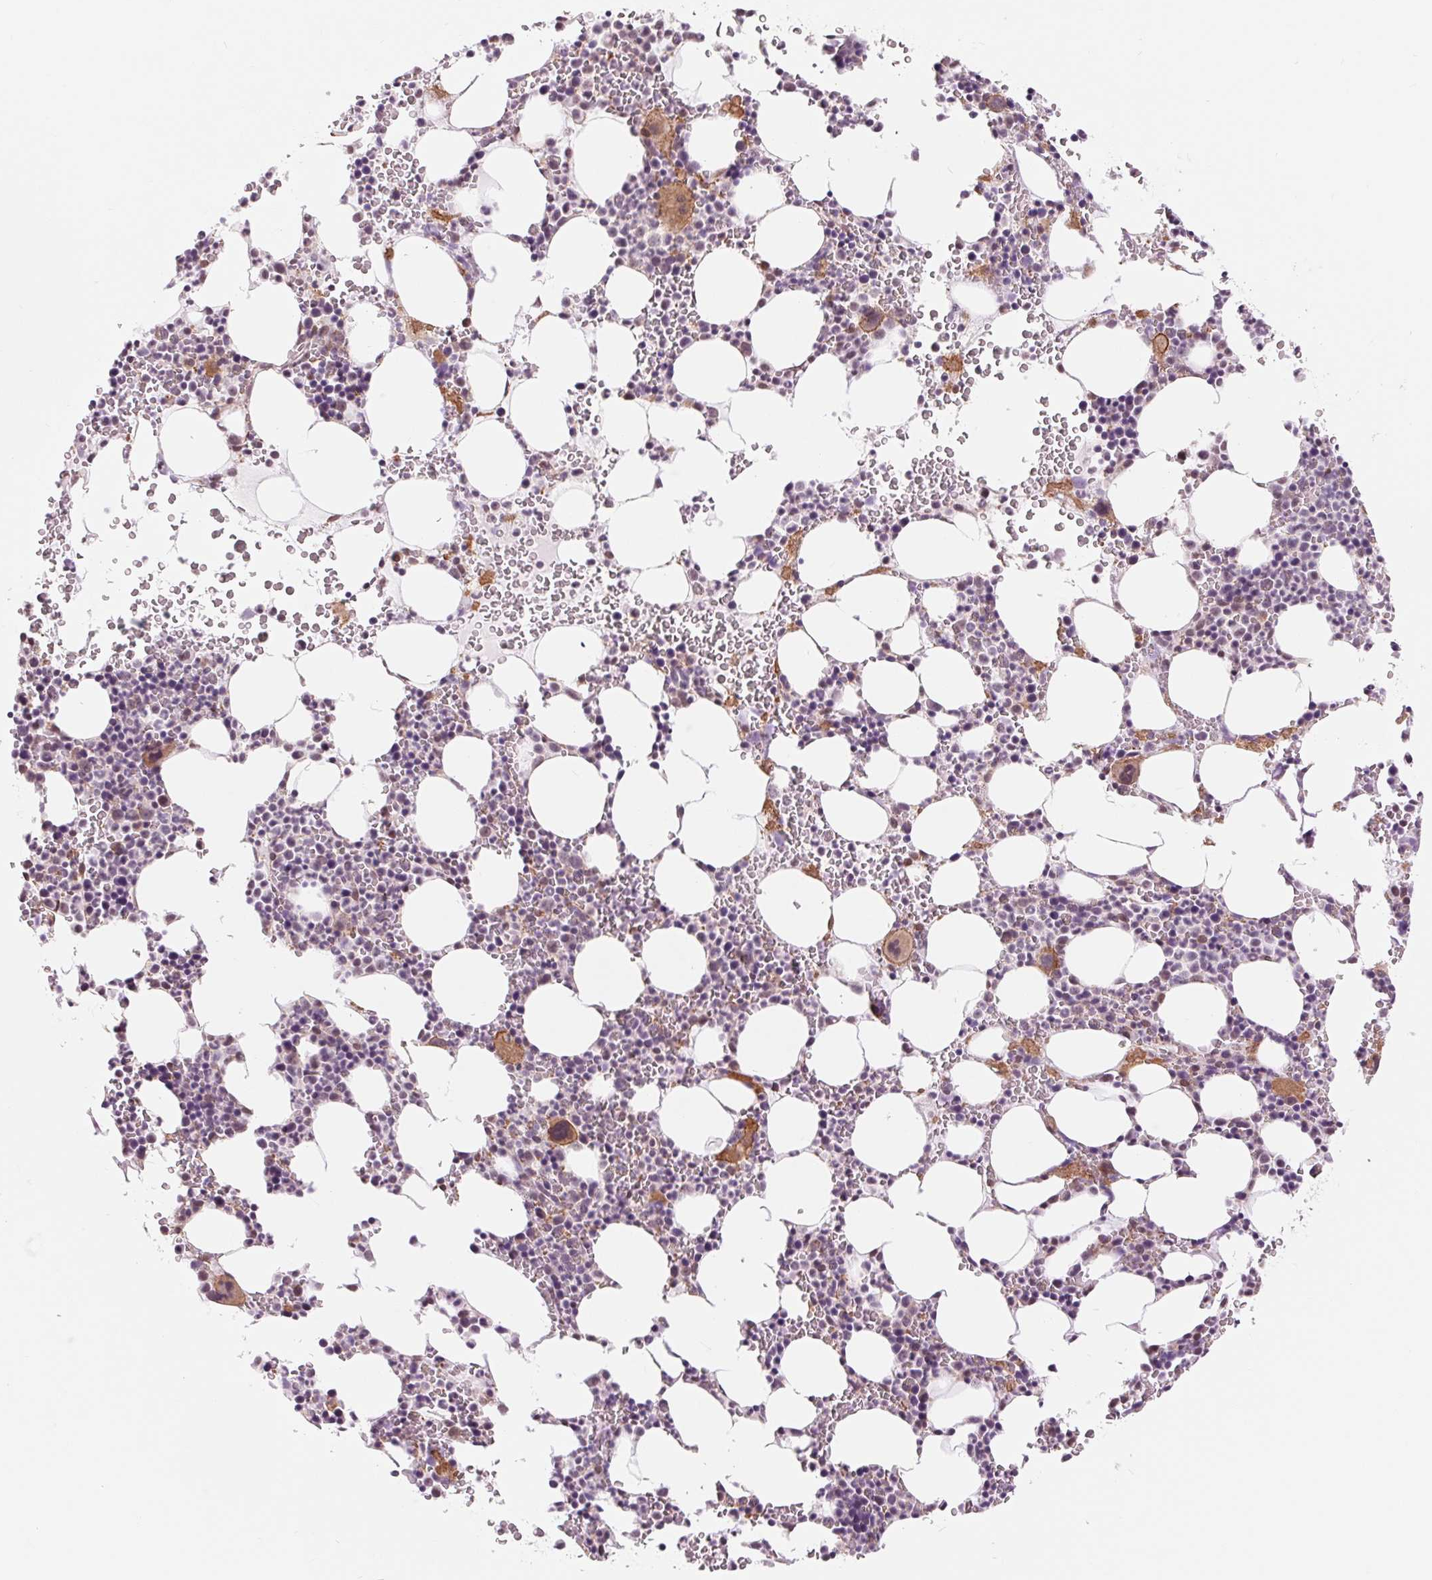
{"staining": {"intensity": "moderate", "quantity": "<25%", "location": "cytoplasmic/membranous"}, "tissue": "bone marrow", "cell_type": "Hematopoietic cells", "image_type": "normal", "snomed": [{"axis": "morphology", "description": "Normal tissue, NOS"}, {"axis": "topography", "description": "Bone marrow"}], "caption": "DAB (3,3'-diaminobenzidine) immunohistochemical staining of unremarkable human bone marrow reveals moderate cytoplasmic/membranous protein staining in about <25% of hematopoietic cells.", "gene": "BCAT1", "patient": {"sex": "male", "age": 82}}